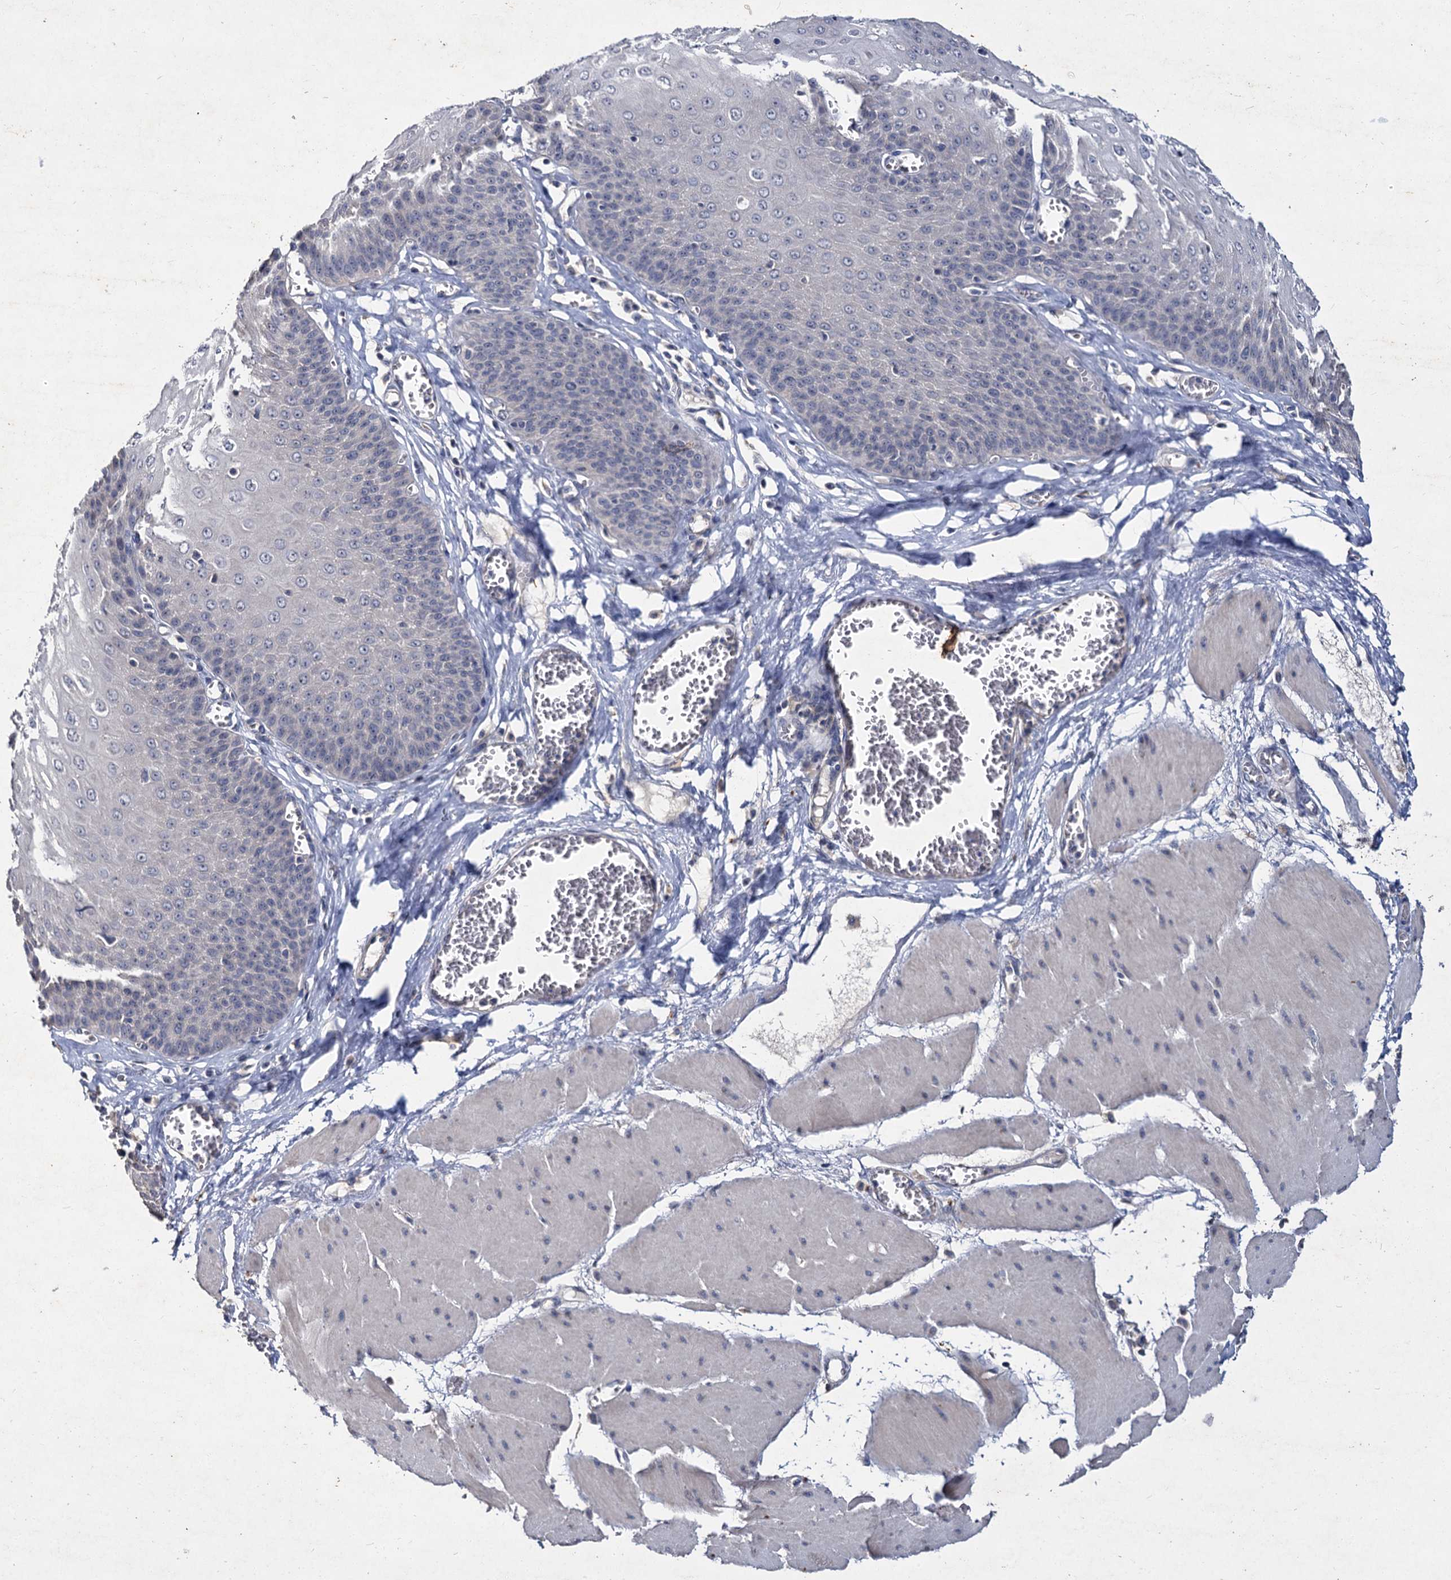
{"staining": {"intensity": "weak", "quantity": "<25%", "location": "cytoplasmic/membranous"}, "tissue": "esophagus", "cell_type": "Squamous epithelial cells", "image_type": "normal", "snomed": [{"axis": "morphology", "description": "Normal tissue, NOS"}, {"axis": "topography", "description": "Esophagus"}], "caption": "A high-resolution micrograph shows IHC staining of unremarkable esophagus, which displays no significant positivity in squamous epithelial cells.", "gene": "ATP9A", "patient": {"sex": "male", "age": 60}}